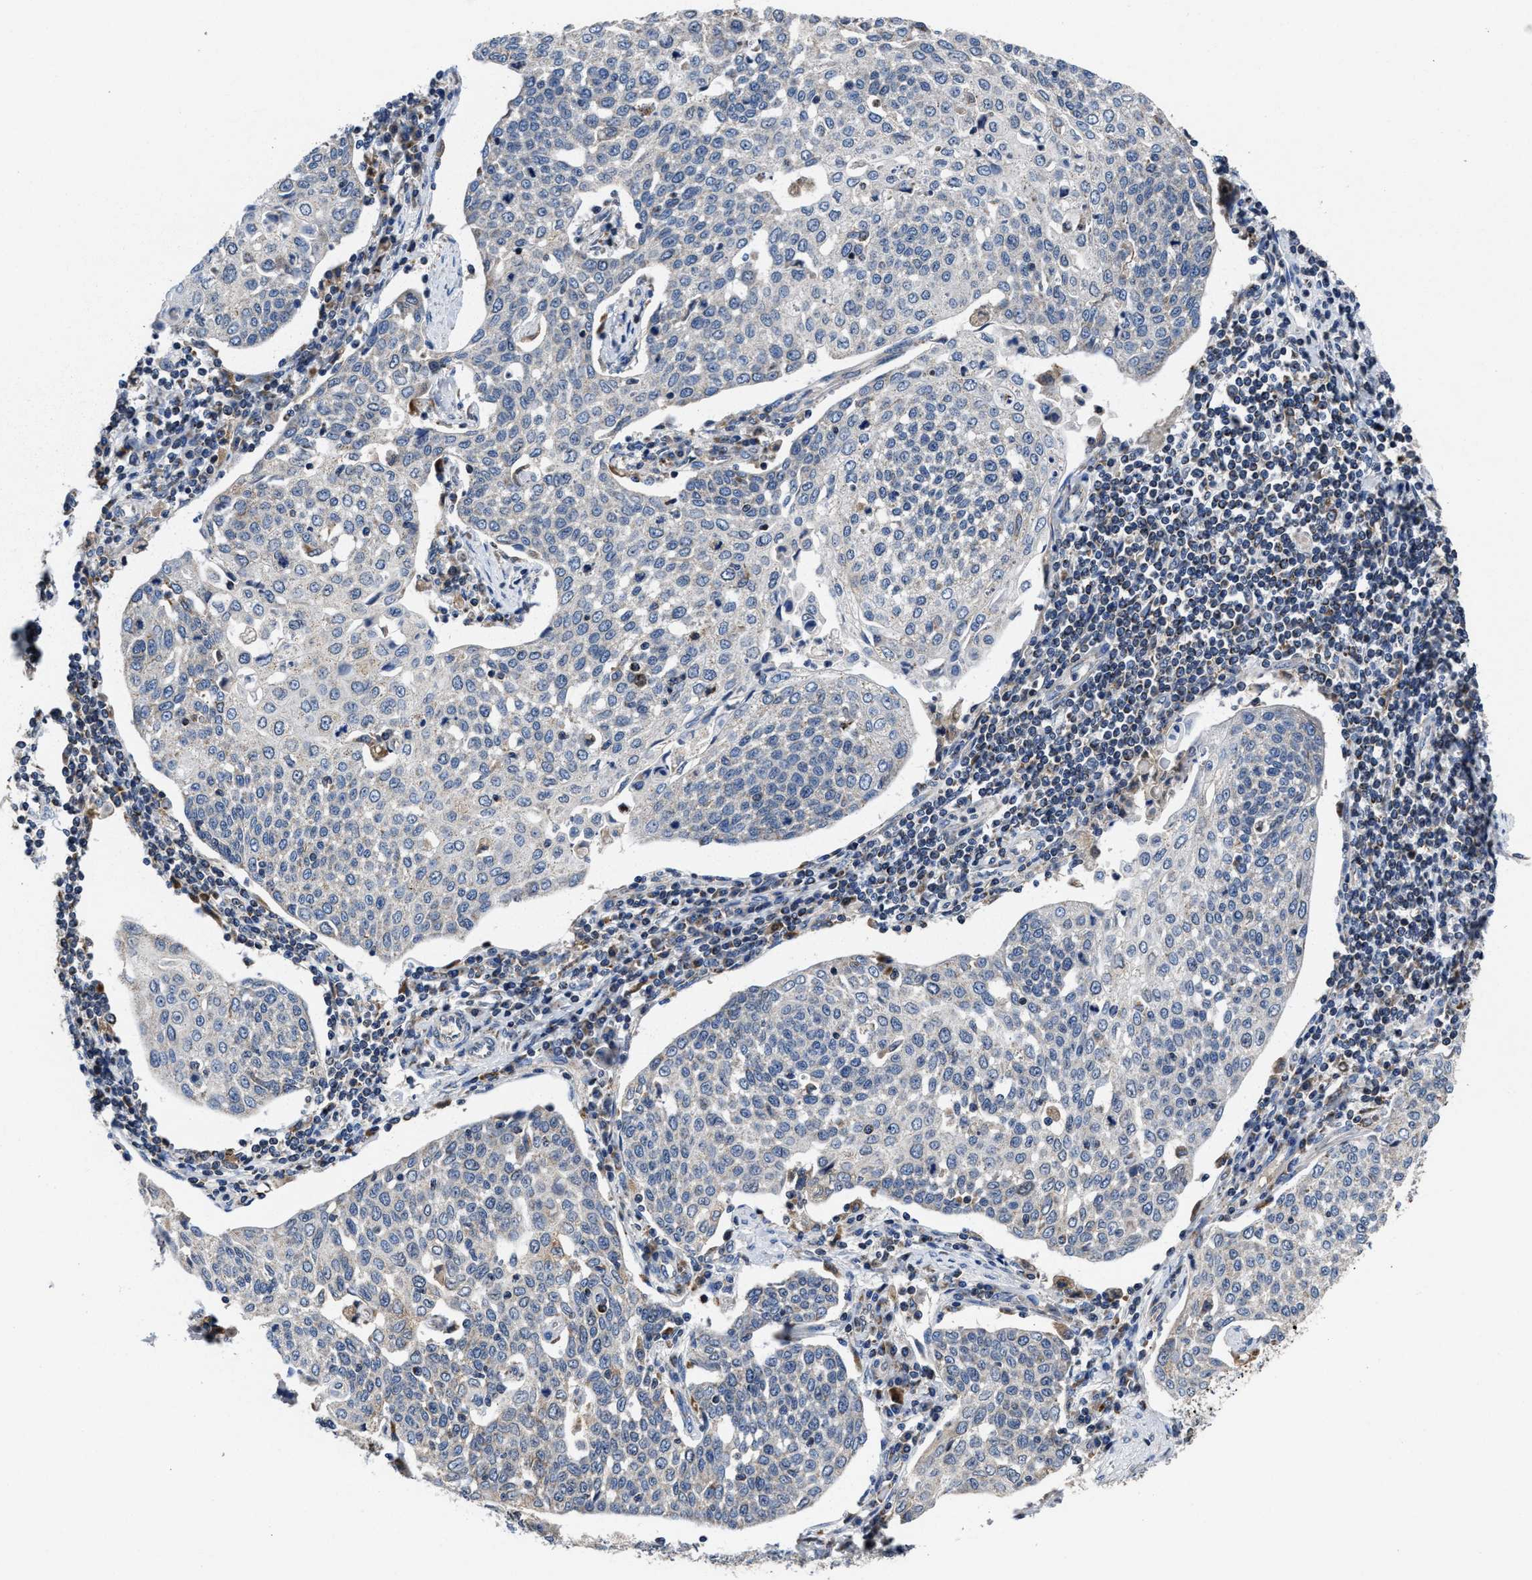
{"staining": {"intensity": "negative", "quantity": "none", "location": "none"}, "tissue": "cervical cancer", "cell_type": "Tumor cells", "image_type": "cancer", "snomed": [{"axis": "morphology", "description": "Squamous cell carcinoma, NOS"}, {"axis": "topography", "description": "Cervix"}], "caption": "Immunohistochemistry (IHC) of cervical squamous cell carcinoma displays no positivity in tumor cells.", "gene": "CACNA1D", "patient": {"sex": "female", "age": 34}}